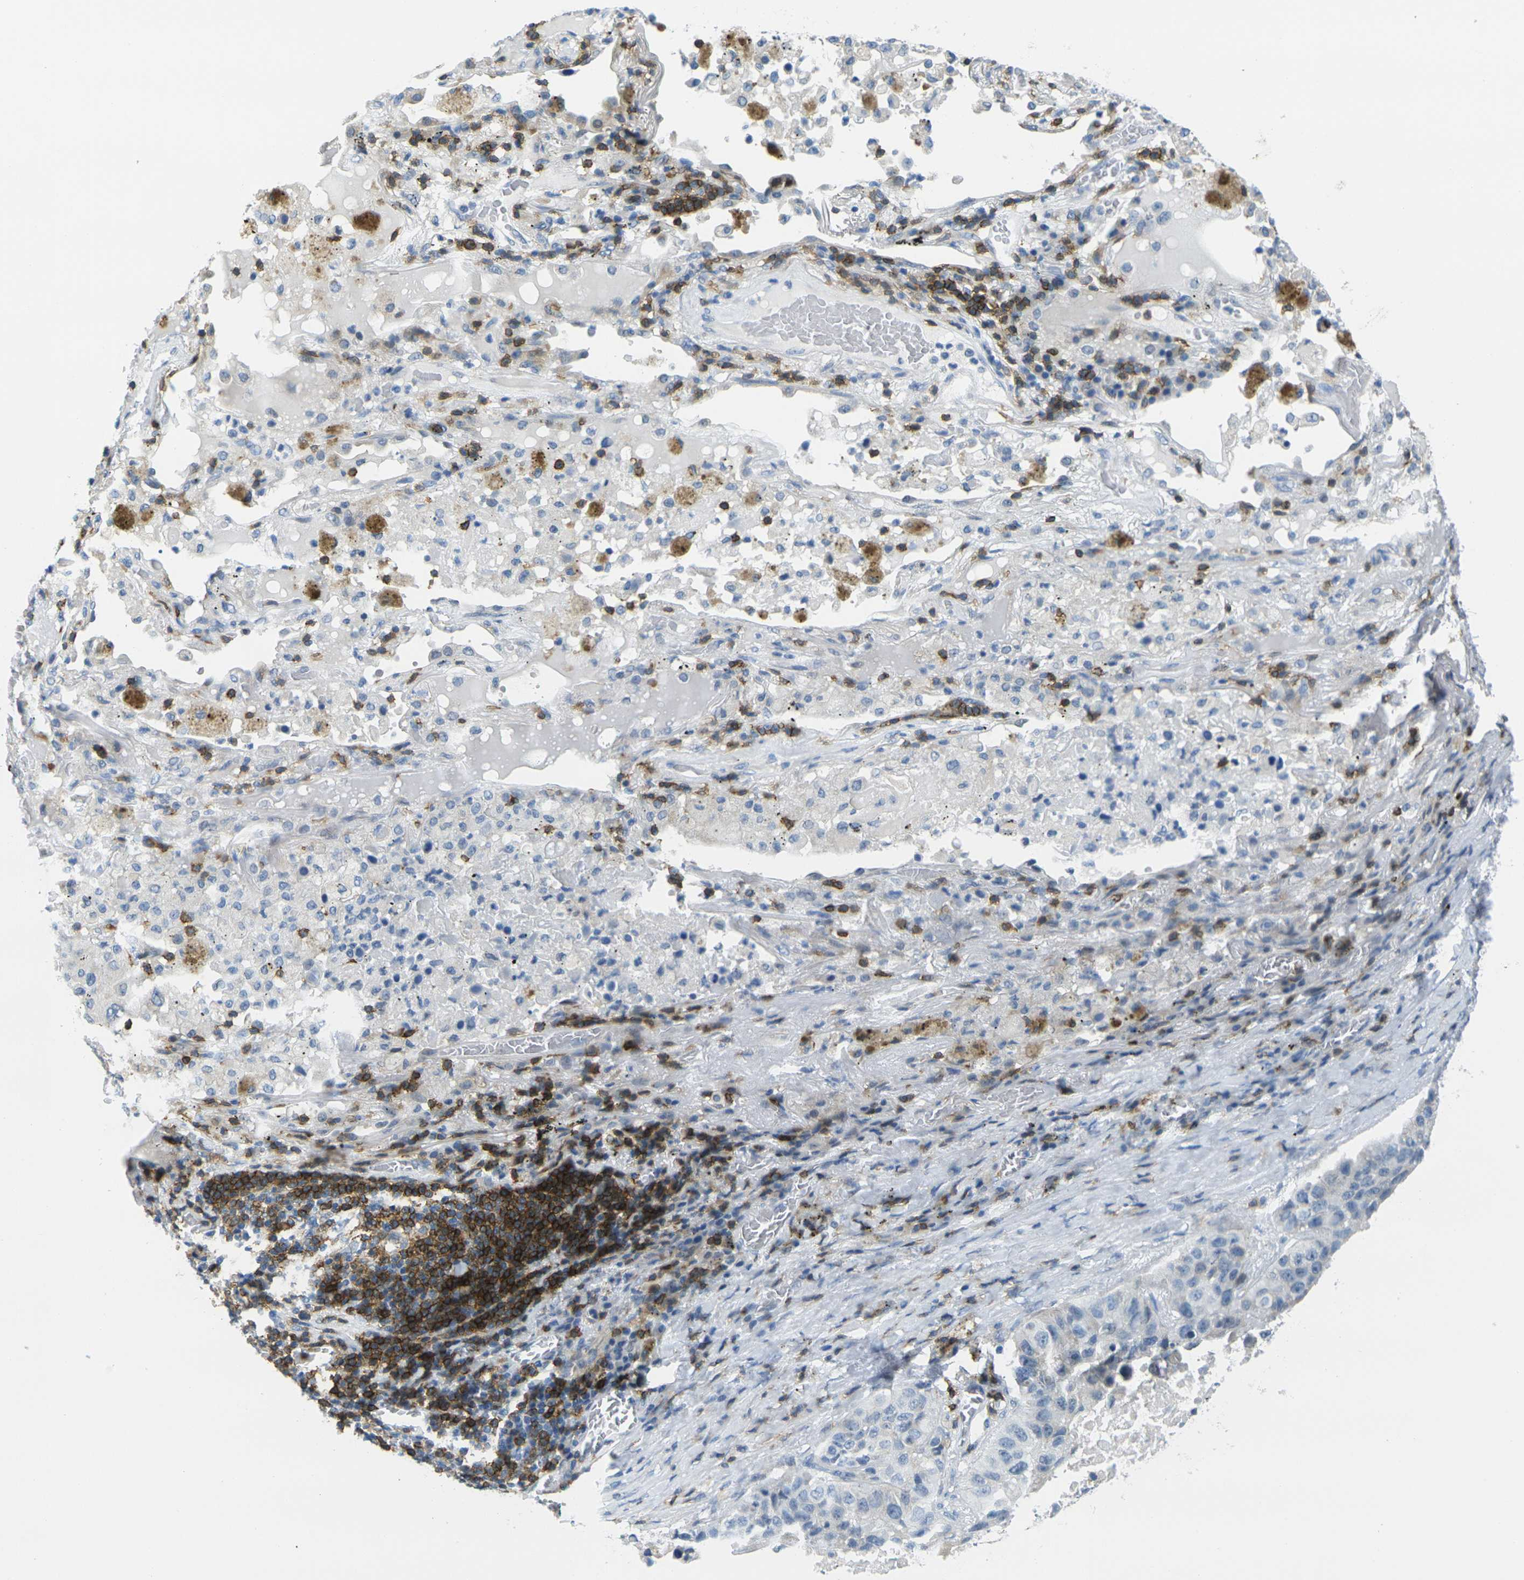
{"staining": {"intensity": "negative", "quantity": "none", "location": "none"}, "tissue": "lung cancer", "cell_type": "Tumor cells", "image_type": "cancer", "snomed": [{"axis": "morphology", "description": "Squamous cell carcinoma, NOS"}, {"axis": "topography", "description": "Lung"}], "caption": "IHC image of neoplastic tissue: lung squamous cell carcinoma stained with DAB displays no significant protein staining in tumor cells.", "gene": "CD3D", "patient": {"sex": "male", "age": 57}}